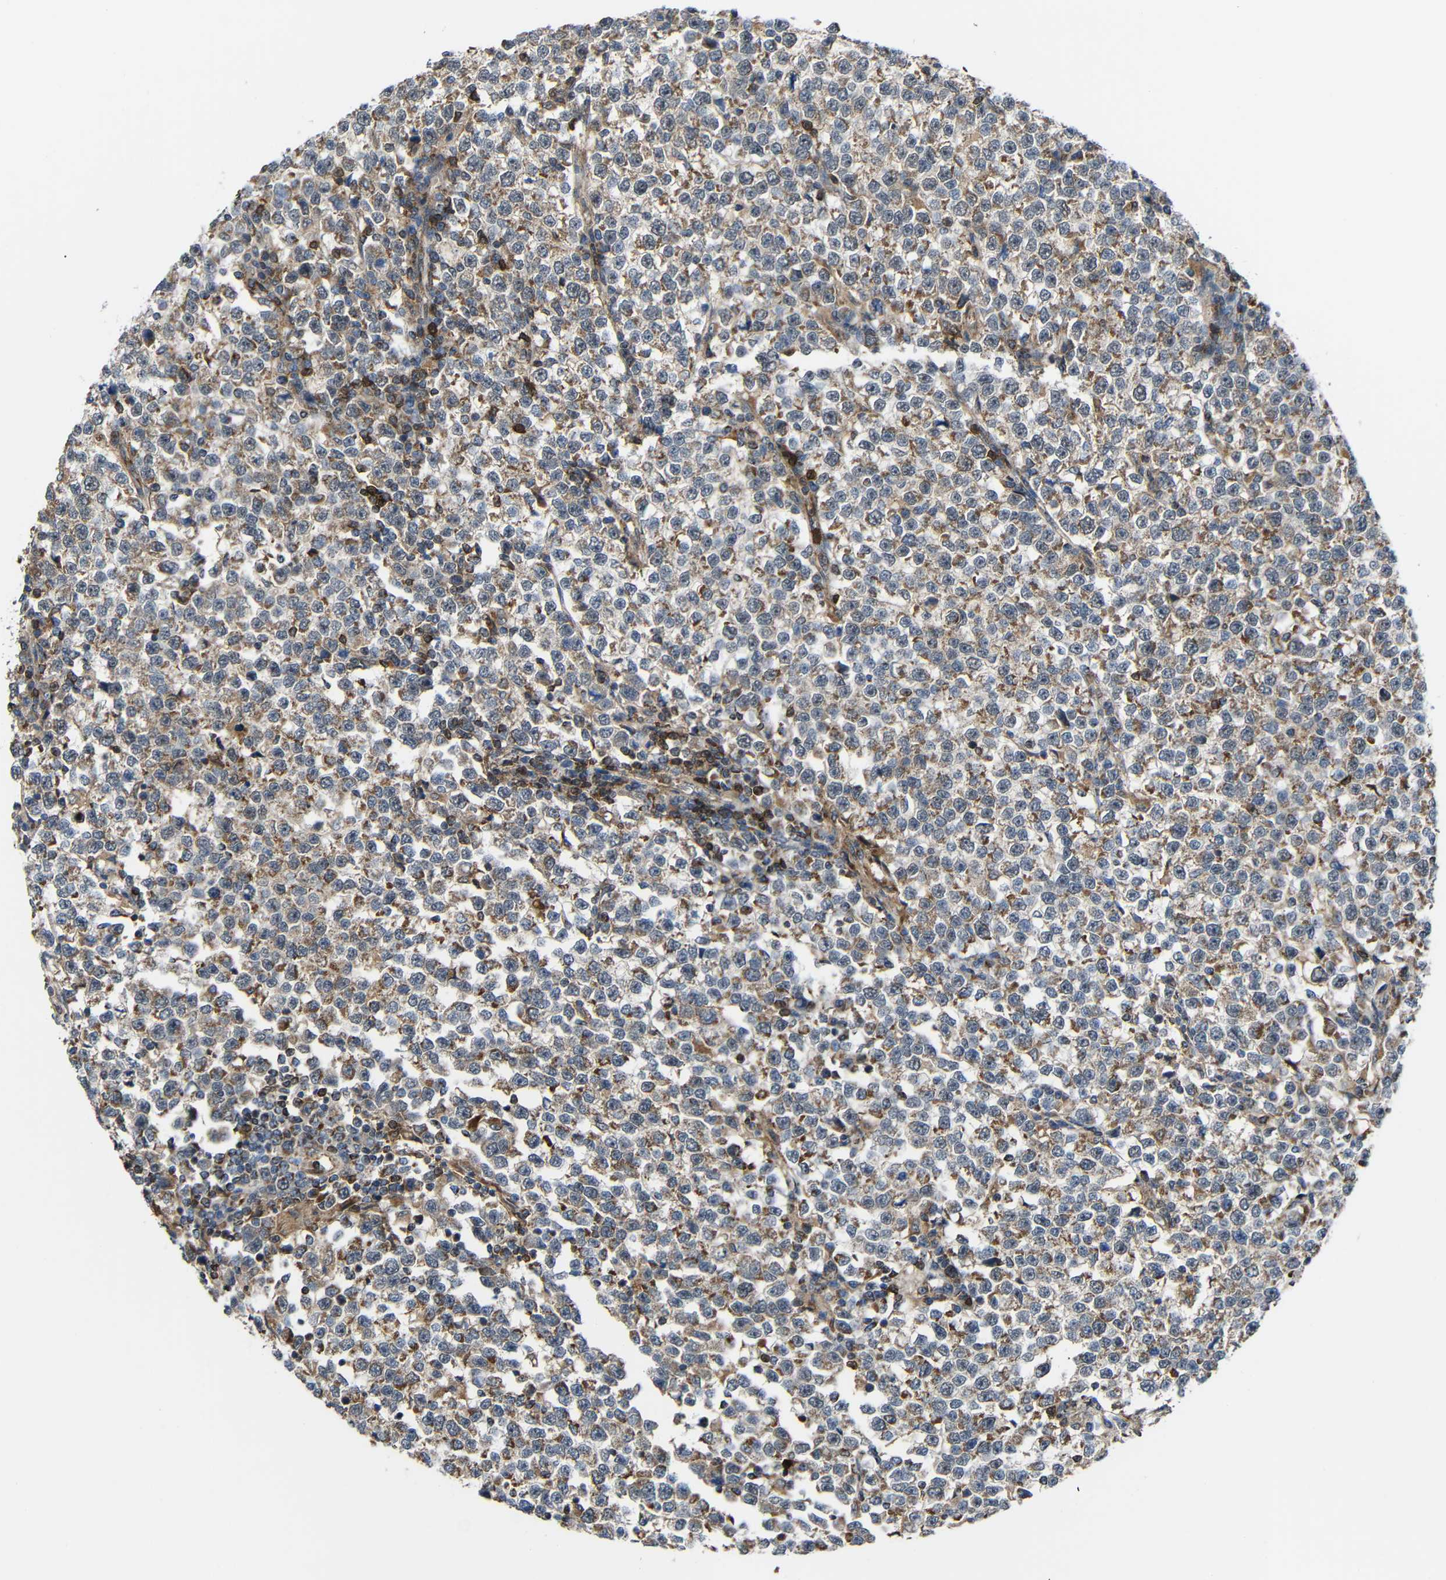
{"staining": {"intensity": "weak", "quantity": ">75%", "location": "cytoplasmic/membranous"}, "tissue": "testis cancer", "cell_type": "Tumor cells", "image_type": "cancer", "snomed": [{"axis": "morphology", "description": "Normal tissue, NOS"}, {"axis": "morphology", "description": "Seminoma, NOS"}, {"axis": "topography", "description": "Testis"}], "caption": "Tumor cells exhibit low levels of weak cytoplasmic/membranous expression in approximately >75% of cells in seminoma (testis). (IHC, brightfield microscopy, high magnification).", "gene": "C1GALT1", "patient": {"sex": "male", "age": 43}}